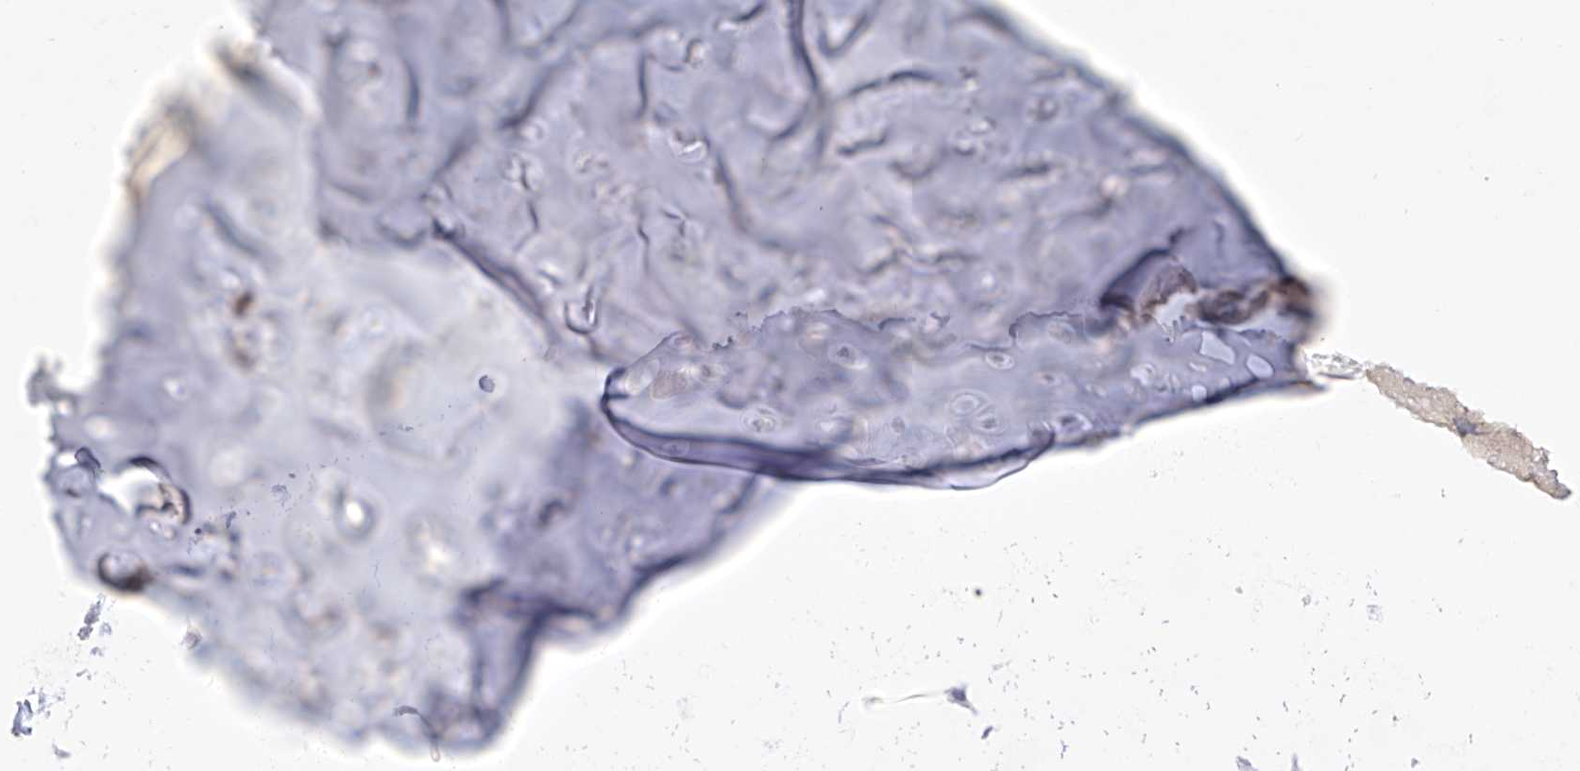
{"staining": {"intensity": "negative", "quantity": "none", "location": "none"}, "tissue": "adipose tissue", "cell_type": "Adipocytes", "image_type": "normal", "snomed": [{"axis": "morphology", "description": "Normal tissue, NOS"}, {"axis": "morphology", "description": "Basal cell carcinoma"}, {"axis": "topography", "description": "Cartilage tissue"}, {"axis": "topography", "description": "Nasopharynx"}, {"axis": "topography", "description": "Oral tissue"}], "caption": "This is an immunohistochemistry (IHC) image of normal adipose tissue. There is no staining in adipocytes.", "gene": "TGM4", "patient": {"sex": "female", "age": 77}}